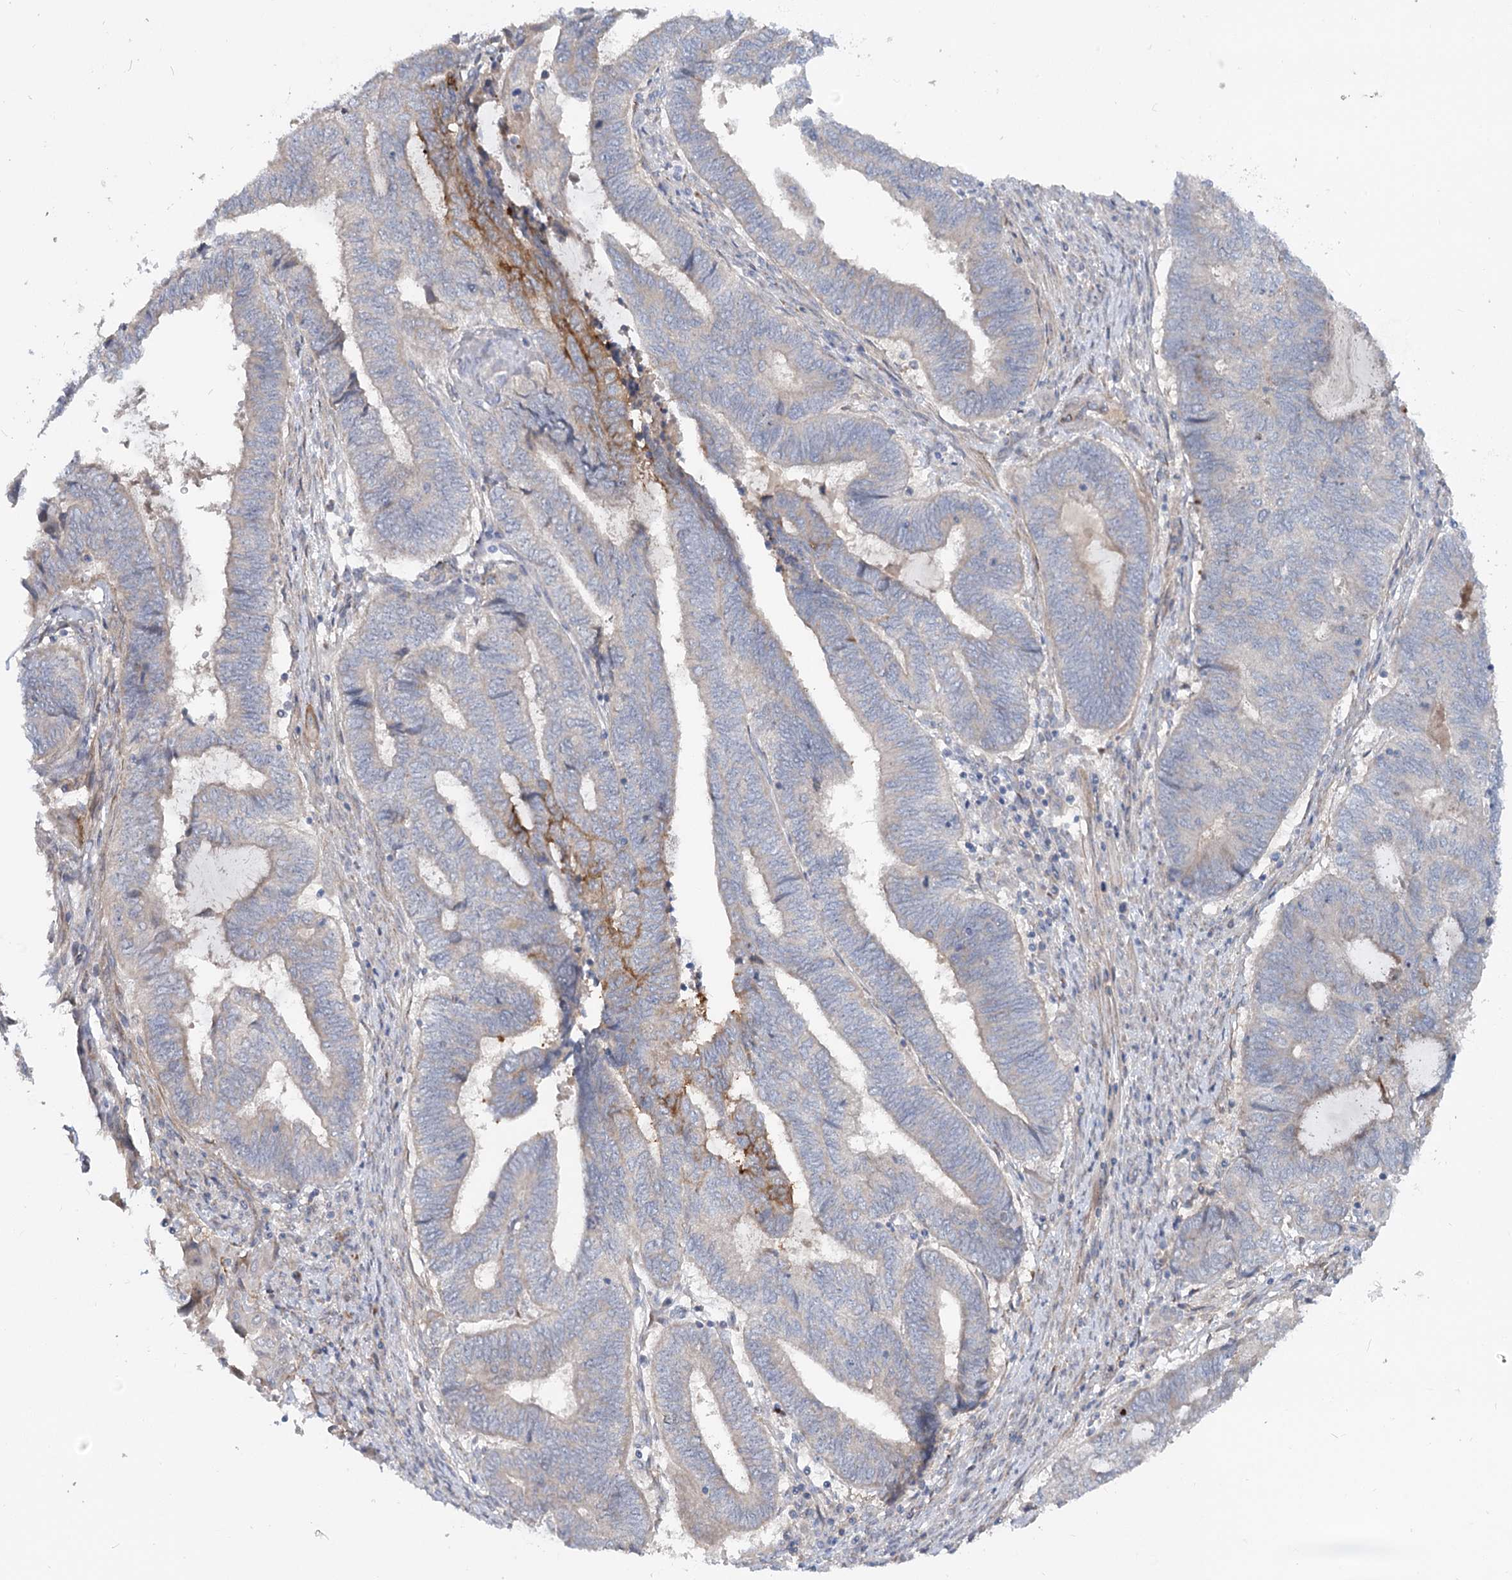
{"staining": {"intensity": "moderate", "quantity": "<25%", "location": "cytoplasmic/membranous"}, "tissue": "endometrial cancer", "cell_type": "Tumor cells", "image_type": "cancer", "snomed": [{"axis": "morphology", "description": "Adenocarcinoma, NOS"}, {"axis": "topography", "description": "Uterus"}, {"axis": "topography", "description": "Endometrium"}], "caption": "IHC histopathology image of neoplastic tissue: endometrial cancer stained using IHC exhibits low levels of moderate protein expression localized specifically in the cytoplasmic/membranous of tumor cells, appearing as a cytoplasmic/membranous brown color.", "gene": "FGF19", "patient": {"sex": "female", "age": 70}}